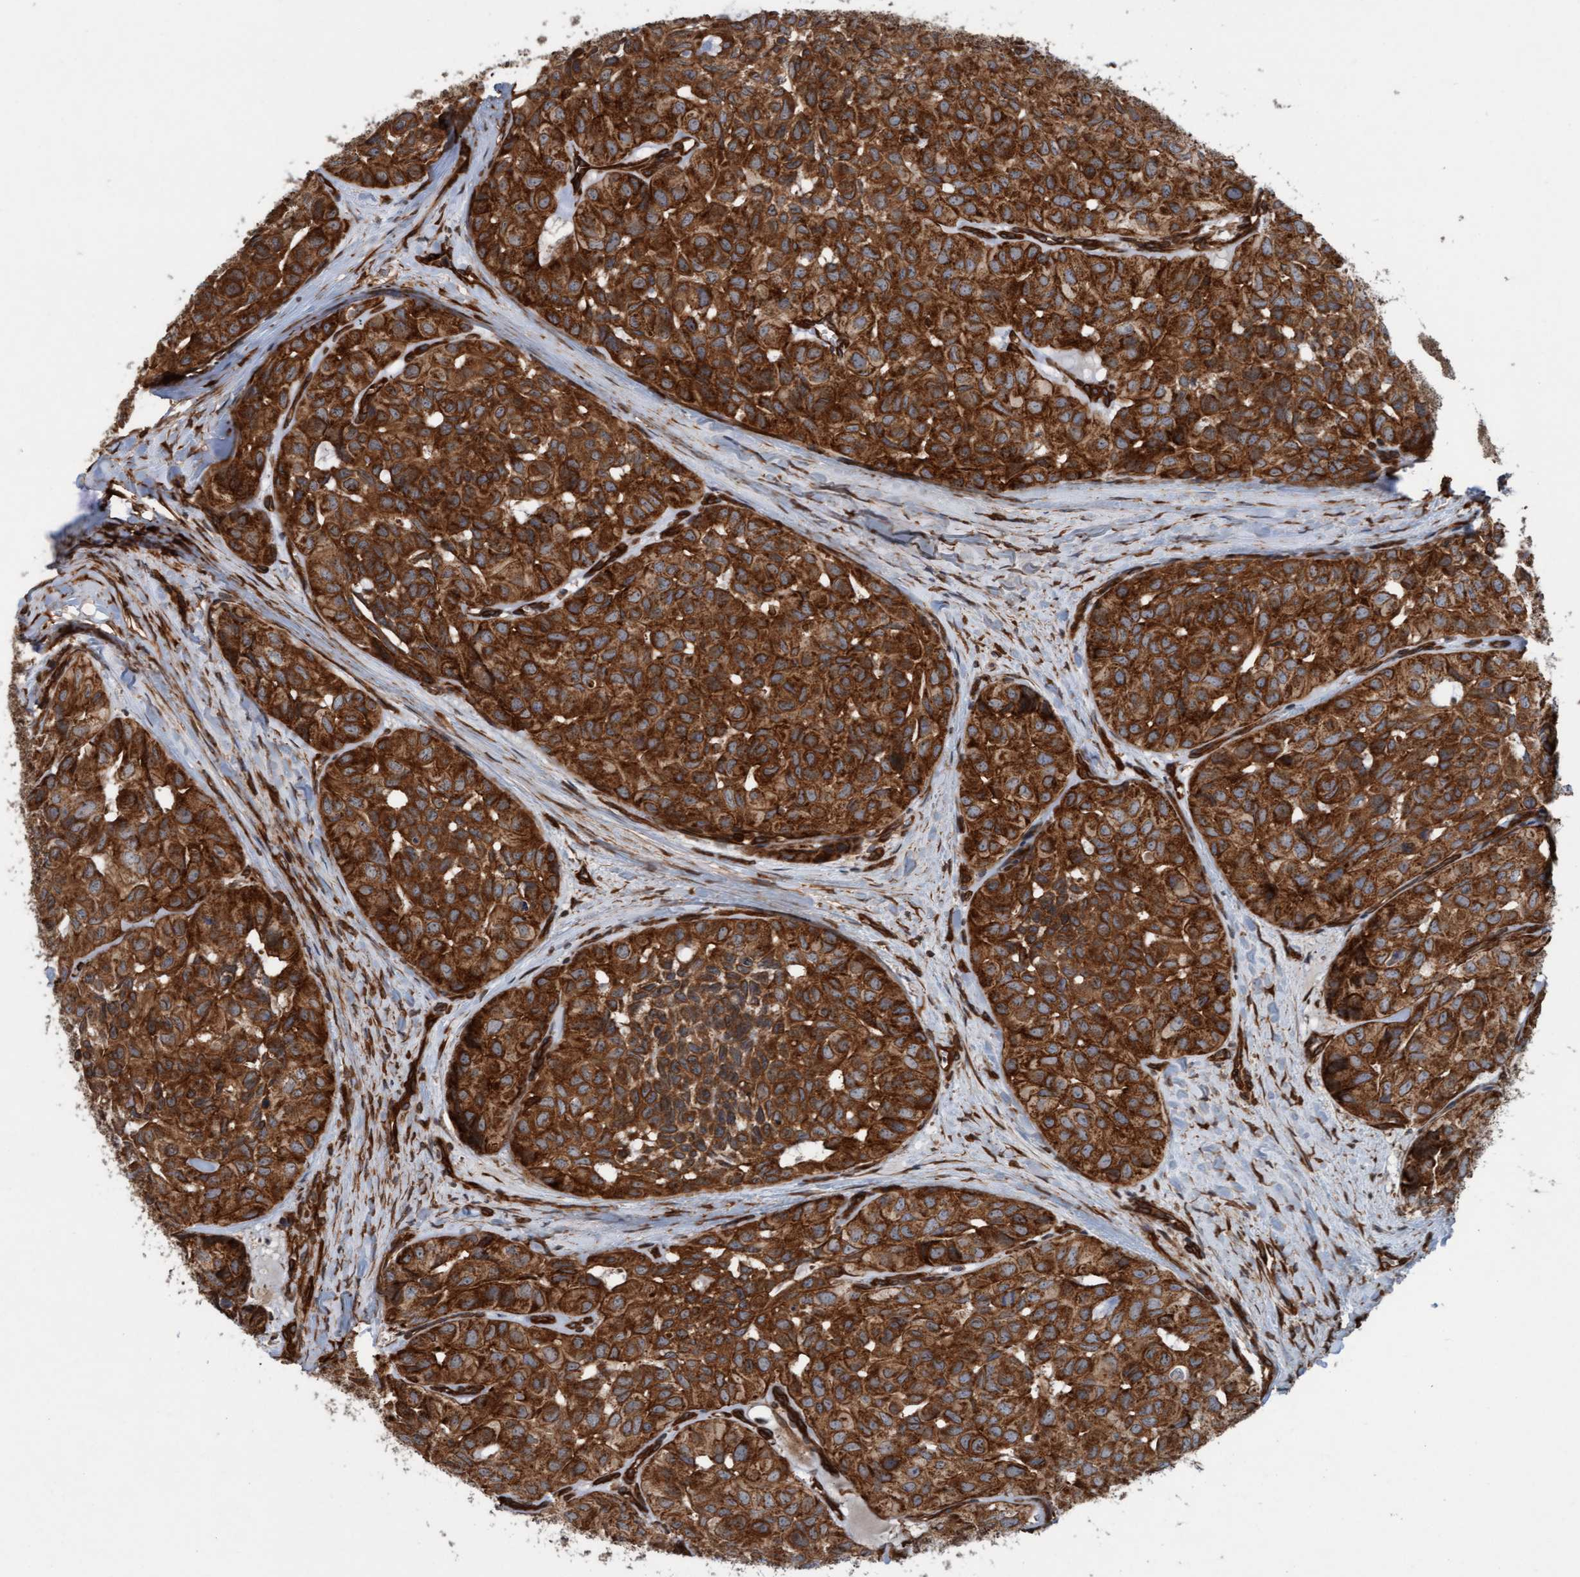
{"staining": {"intensity": "strong", "quantity": ">75%", "location": "cytoplasmic/membranous"}, "tissue": "head and neck cancer", "cell_type": "Tumor cells", "image_type": "cancer", "snomed": [{"axis": "morphology", "description": "Adenocarcinoma, NOS"}, {"axis": "topography", "description": "Salivary gland, NOS"}, {"axis": "topography", "description": "Head-Neck"}], "caption": "Head and neck adenocarcinoma stained for a protein (brown) reveals strong cytoplasmic/membranous positive expression in approximately >75% of tumor cells.", "gene": "ERAL1", "patient": {"sex": "female", "age": 76}}